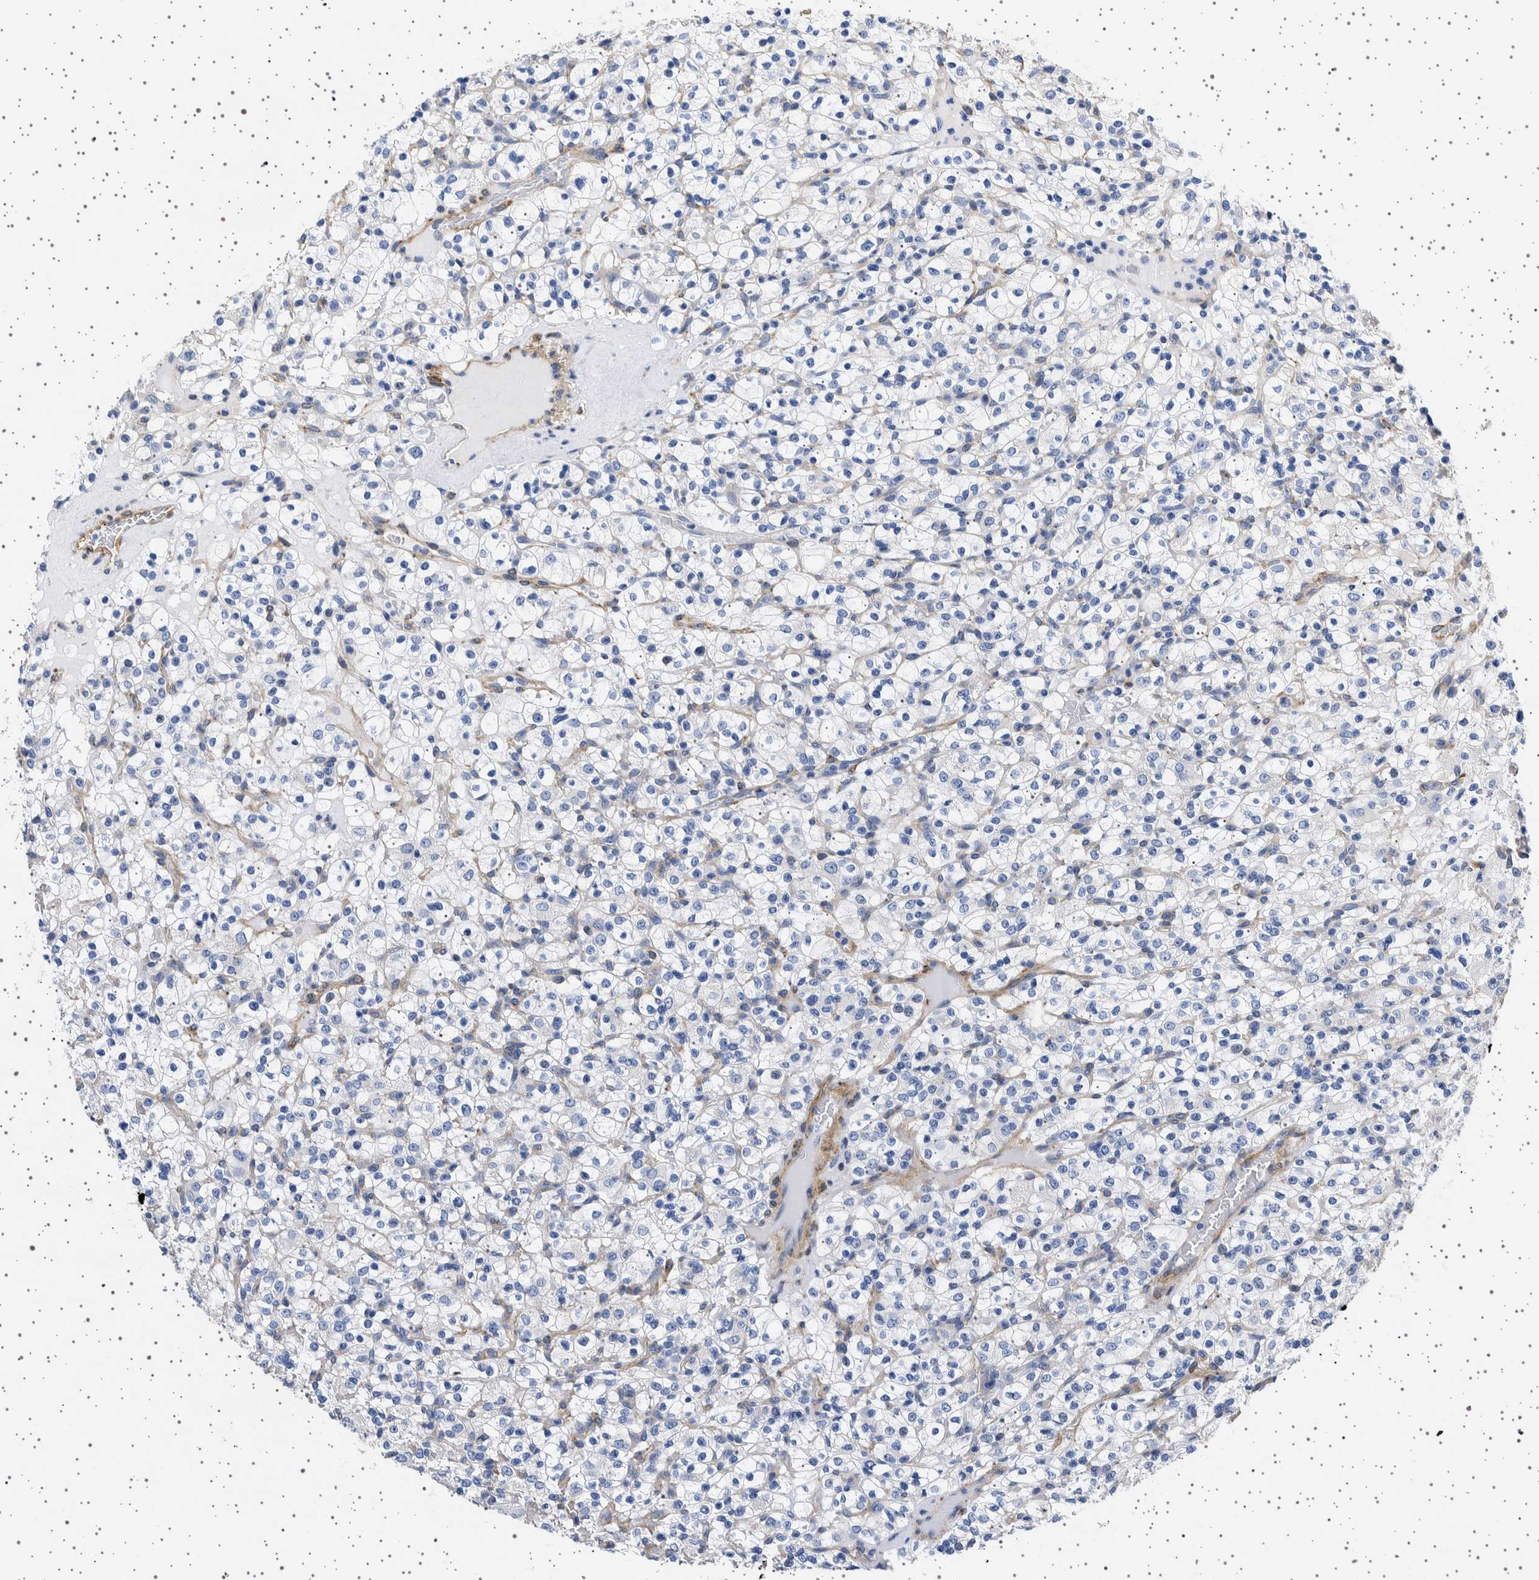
{"staining": {"intensity": "negative", "quantity": "none", "location": "none"}, "tissue": "renal cancer", "cell_type": "Tumor cells", "image_type": "cancer", "snomed": [{"axis": "morphology", "description": "Normal tissue, NOS"}, {"axis": "morphology", "description": "Adenocarcinoma, NOS"}, {"axis": "topography", "description": "Kidney"}], "caption": "High magnification brightfield microscopy of renal cancer (adenocarcinoma) stained with DAB (3,3'-diaminobenzidine) (brown) and counterstained with hematoxylin (blue): tumor cells show no significant positivity. Nuclei are stained in blue.", "gene": "SEPTIN4", "patient": {"sex": "female", "age": 72}}